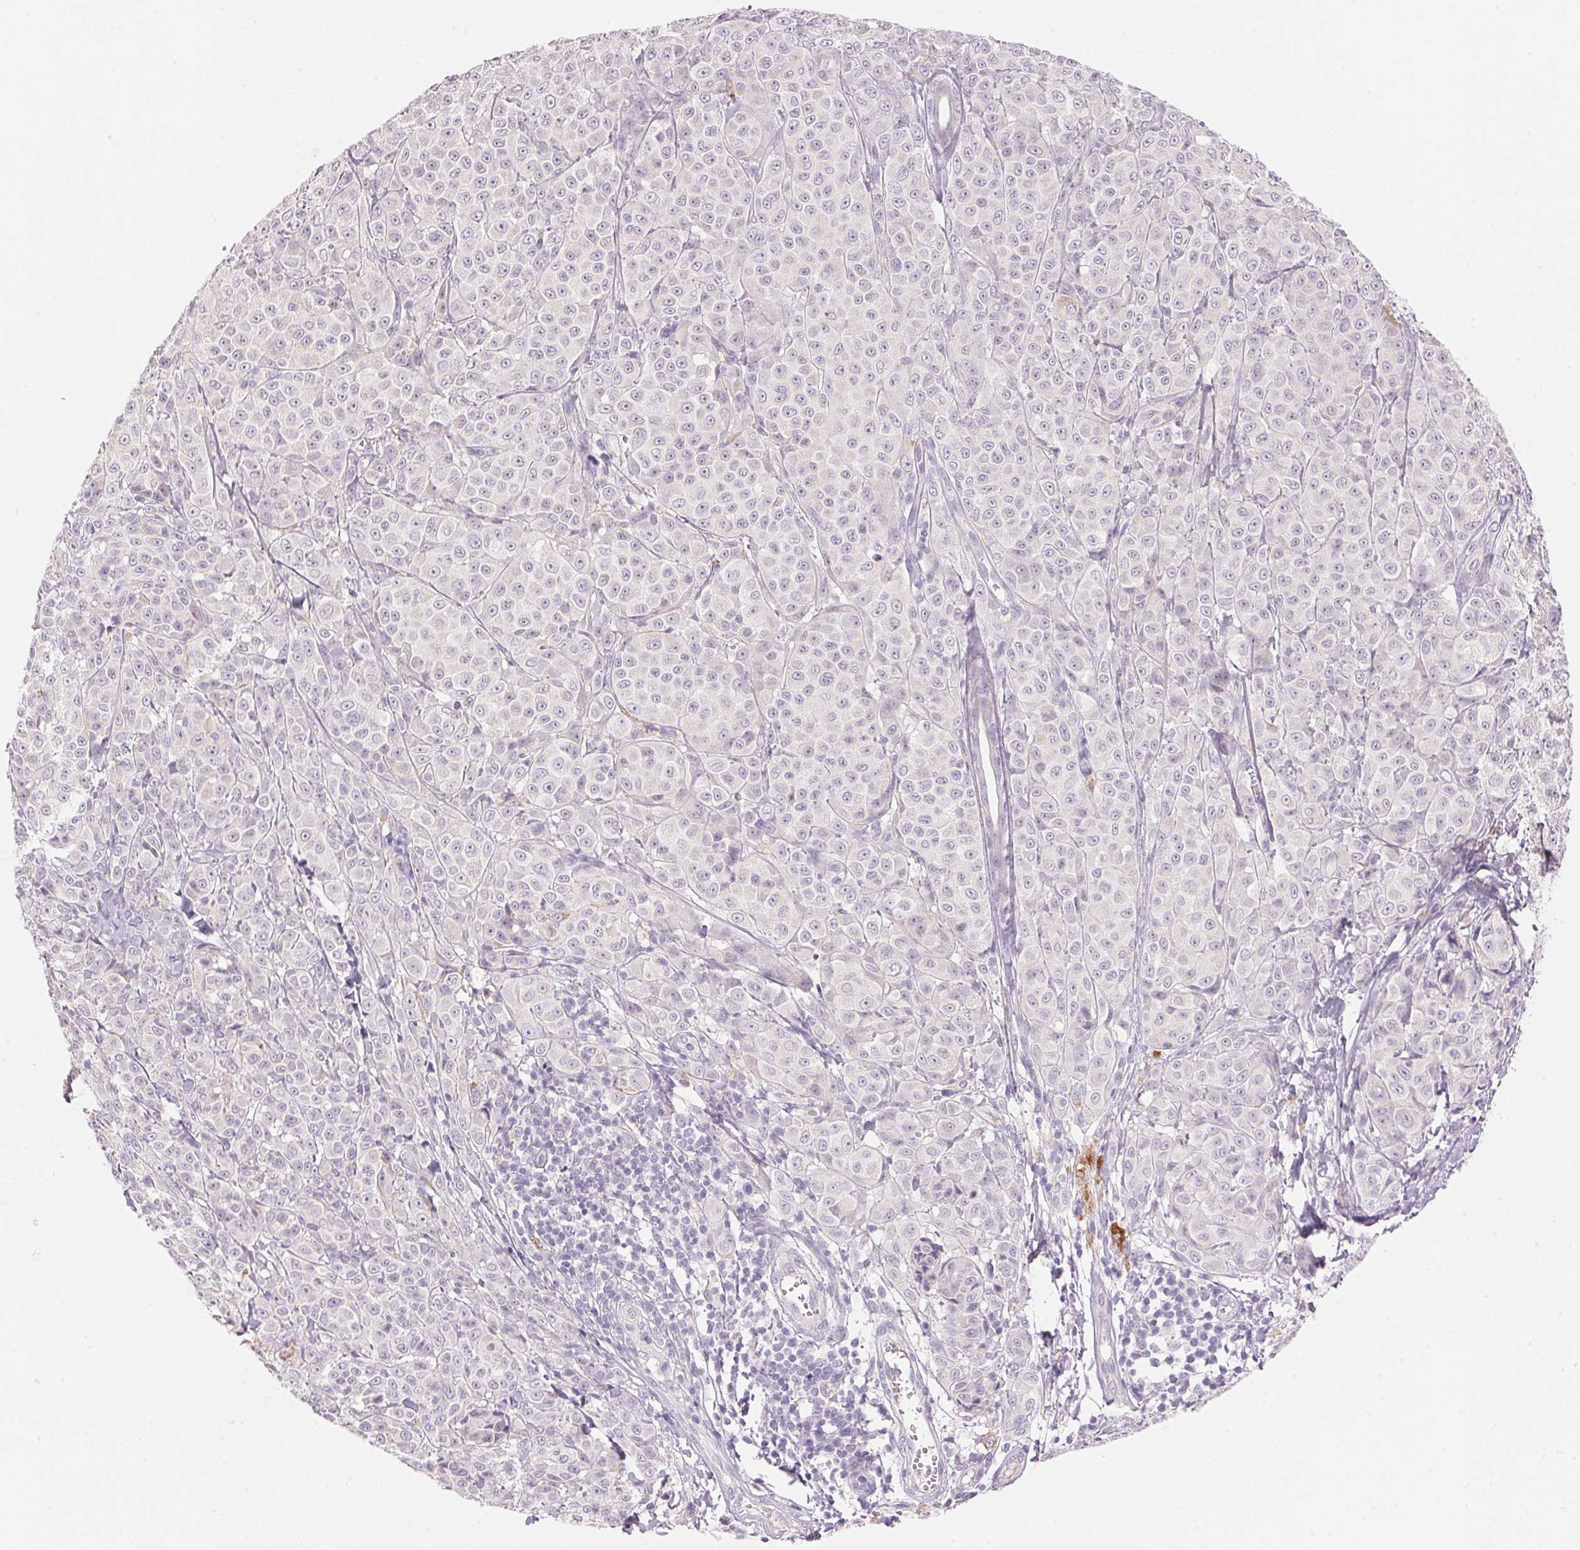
{"staining": {"intensity": "negative", "quantity": "none", "location": "none"}, "tissue": "melanoma", "cell_type": "Tumor cells", "image_type": "cancer", "snomed": [{"axis": "morphology", "description": "Malignant melanoma, NOS"}, {"axis": "topography", "description": "Skin"}], "caption": "This is an IHC micrograph of human malignant melanoma. There is no expression in tumor cells.", "gene": "CYP11B1", "patient": {"sex": "male", "age": 89}}